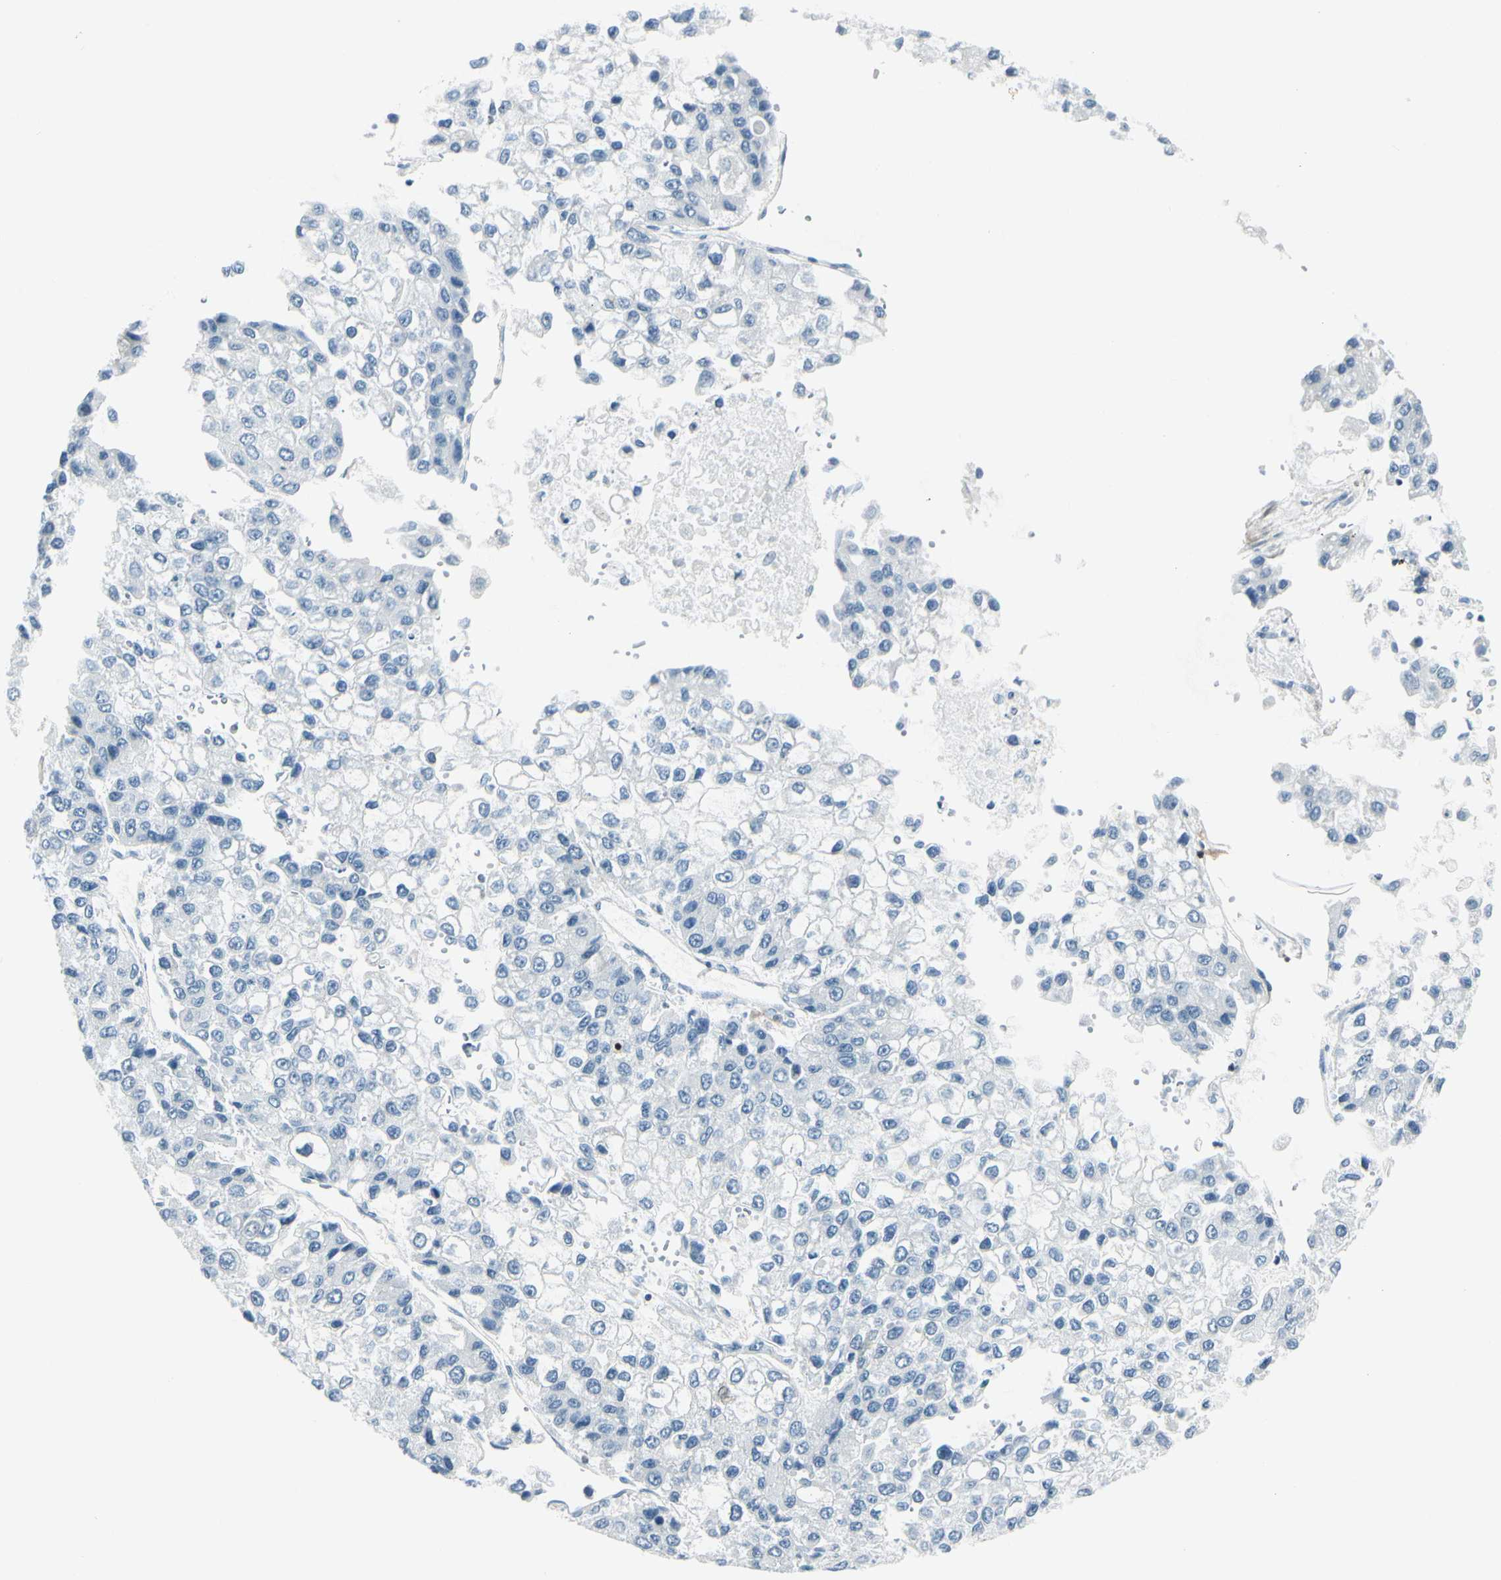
{"staining": {"intensity": "negative", "quantity": "none", "location": "none"}, "tissue": "liver cancer", "cell_type": "Tumor cells", "image_type": "cancer", "snomed": [{"axis": "morphology", "description": "Carcinoma, Hepatocellular, NOS"}, {"axis": "topography", "description": "Liver"}], "caption": "DAB (3,3'-diaminobenzidine) immunohistochemical staining of human liver cancer (hepatocellular carcinoma) demonstrates no significant positivity in tumor cells.", "gene": "TRAF1", "patient": {"sex": "female", "age": 66}}